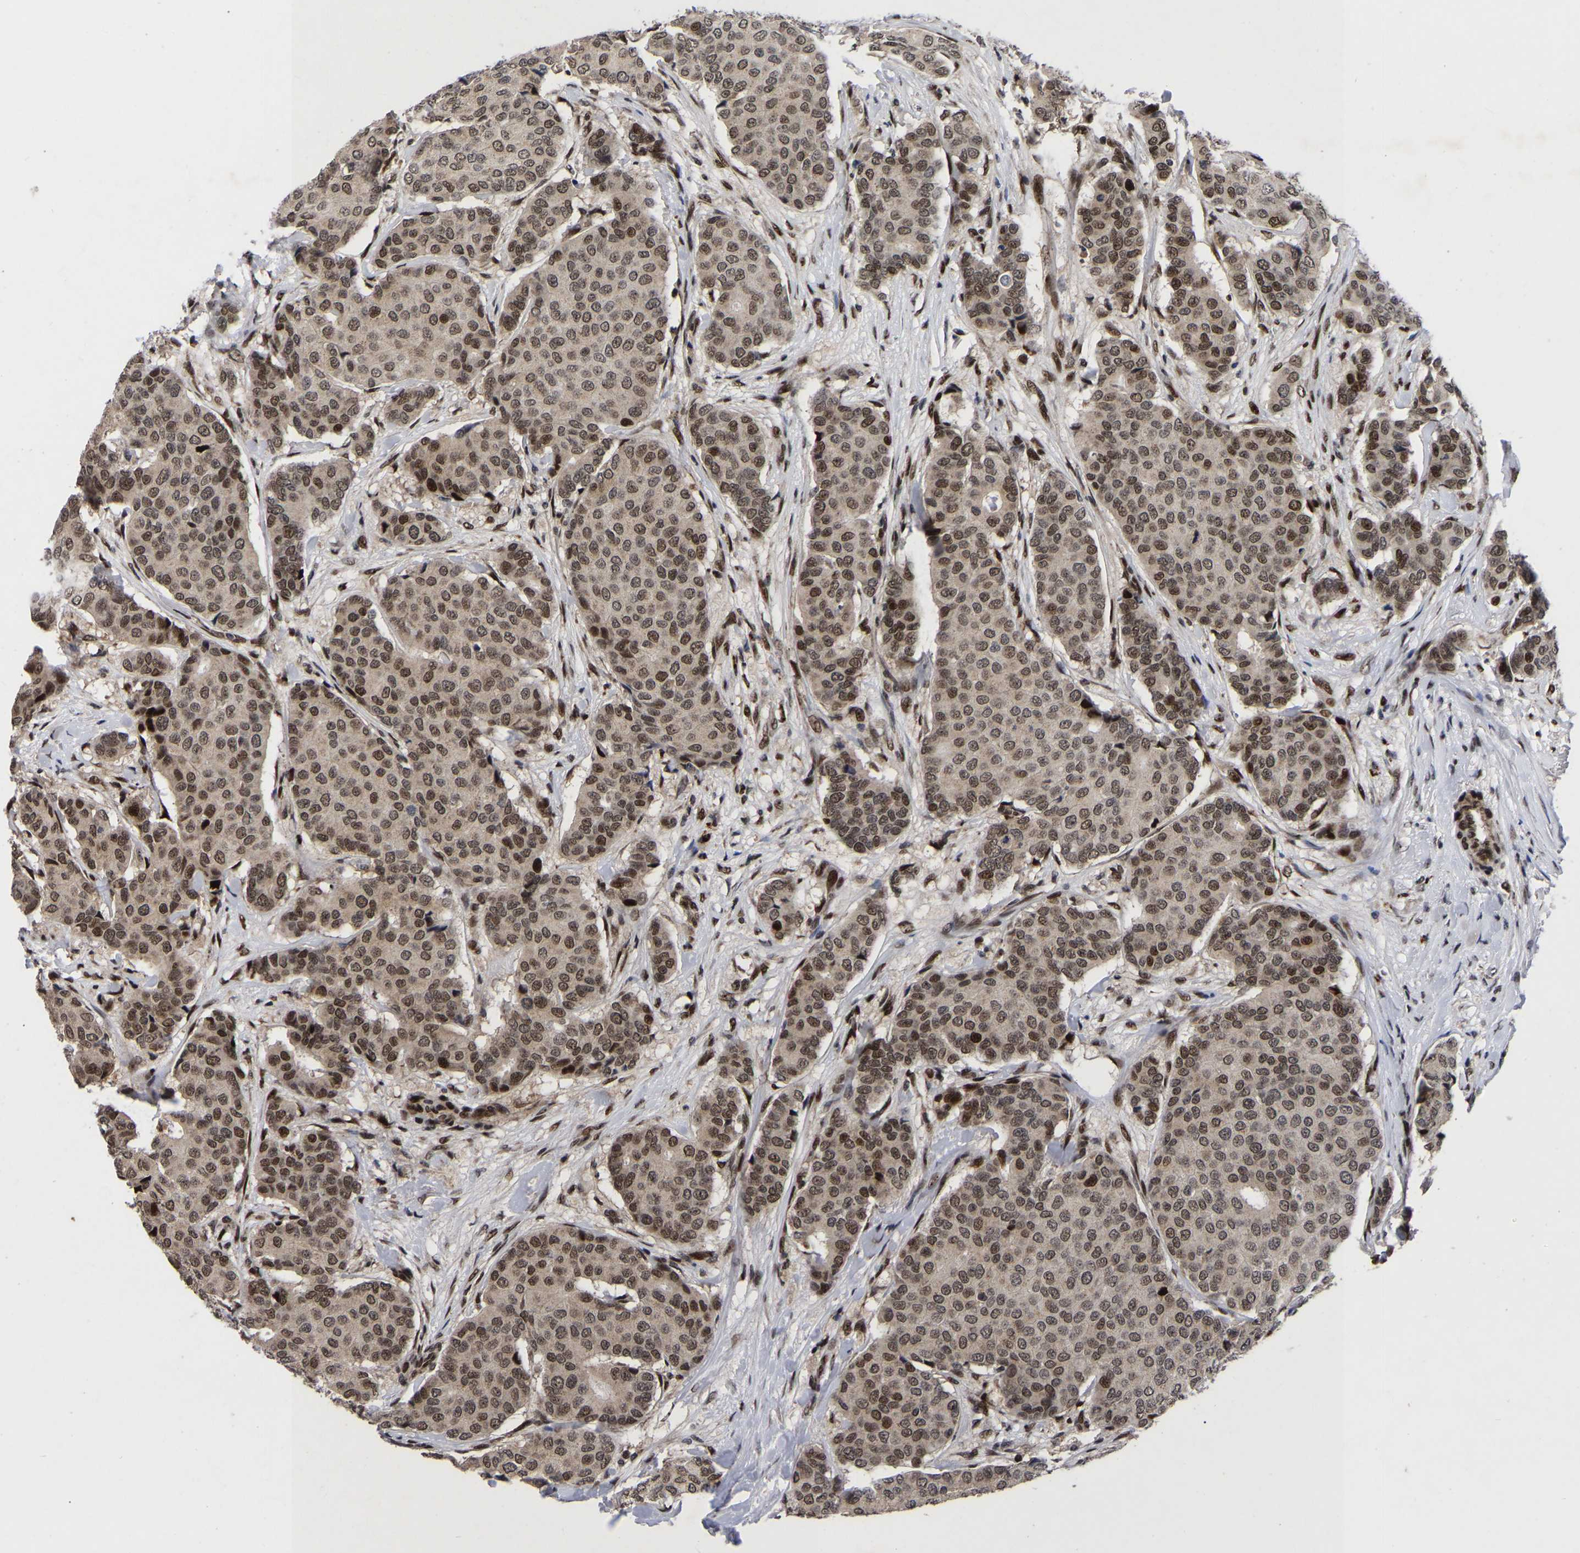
{"staining": {"intensity": "moderate", "quantity": ">75%", "location": "cytoplasmic/membranous,nuclear"}, "tissue": "breast cancer", "cell_type": "Tumor cells", "image_type": "cancer", "snomed": [{"axis": "morphology", "description": "Duct carcinoma"}, {"axis": "topography", "description": "Breast"}], "caption": "About >75% of tumor cells in human breast cancer reveal moderate cytoplasmic/membranous and nuclear protein positivity as visualized by brown immunohistochemical staining.", "gene": "JUNB", "patient": {"sex": "female", "age": 75}}